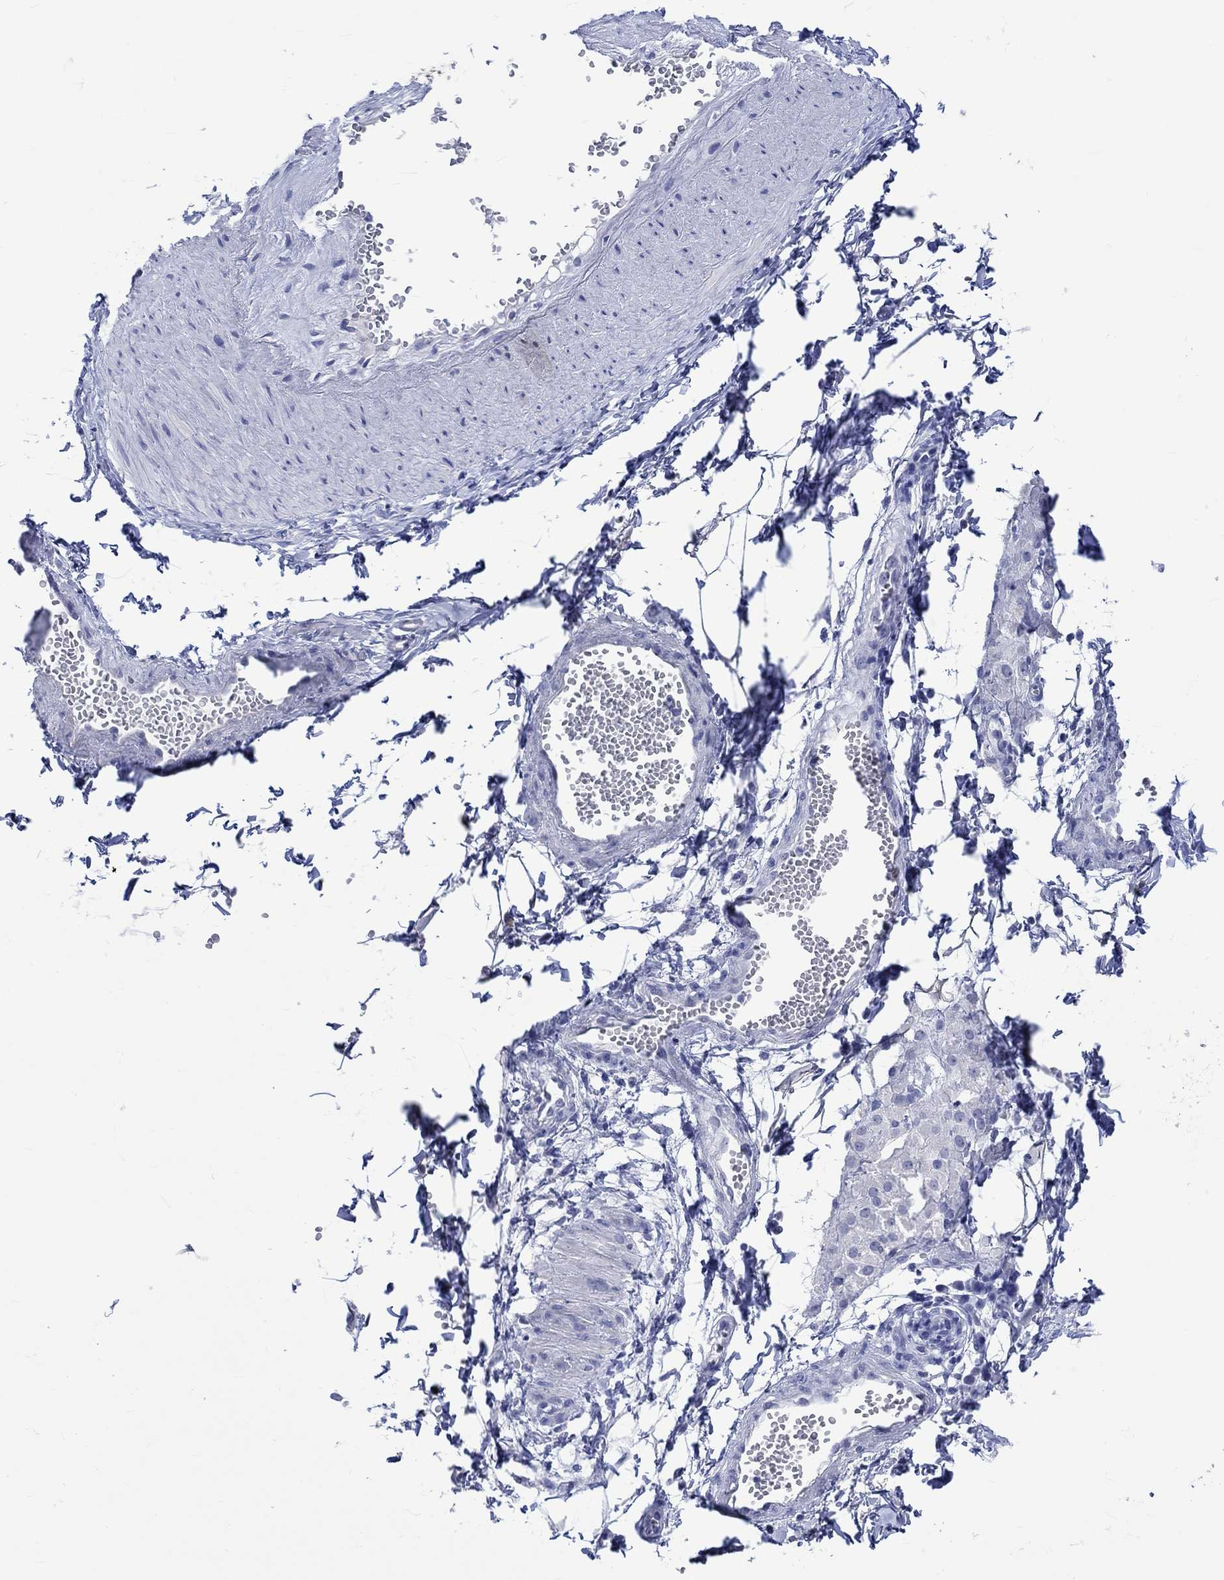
{"staining": {"intensity": "negative", "quantity": "none", "location": "none"}, "tissue": "adipose tissue", "cell_type": "Adipocytes", "image_type": "normal", "snomed": [{"axis": "morphology", "description": "Normal tissue, NOS"}, {"axis": "topography", "description": "Smooth muscle"}, {"axis": "topography", "description": "Peripheral nerve tissue"}], "caption": "This is a photomicrograph of IHC staining of unremarkable adipose tissue, which shows no positivity in adipocytes. The staining was performed using DAB to visualize the protein expression in brown, while the nuclei were stained in blue with hematoxylin (Magnification: 20x).", "gene": "KLHL33", "patient": {"sex": "male", "age": 22}}